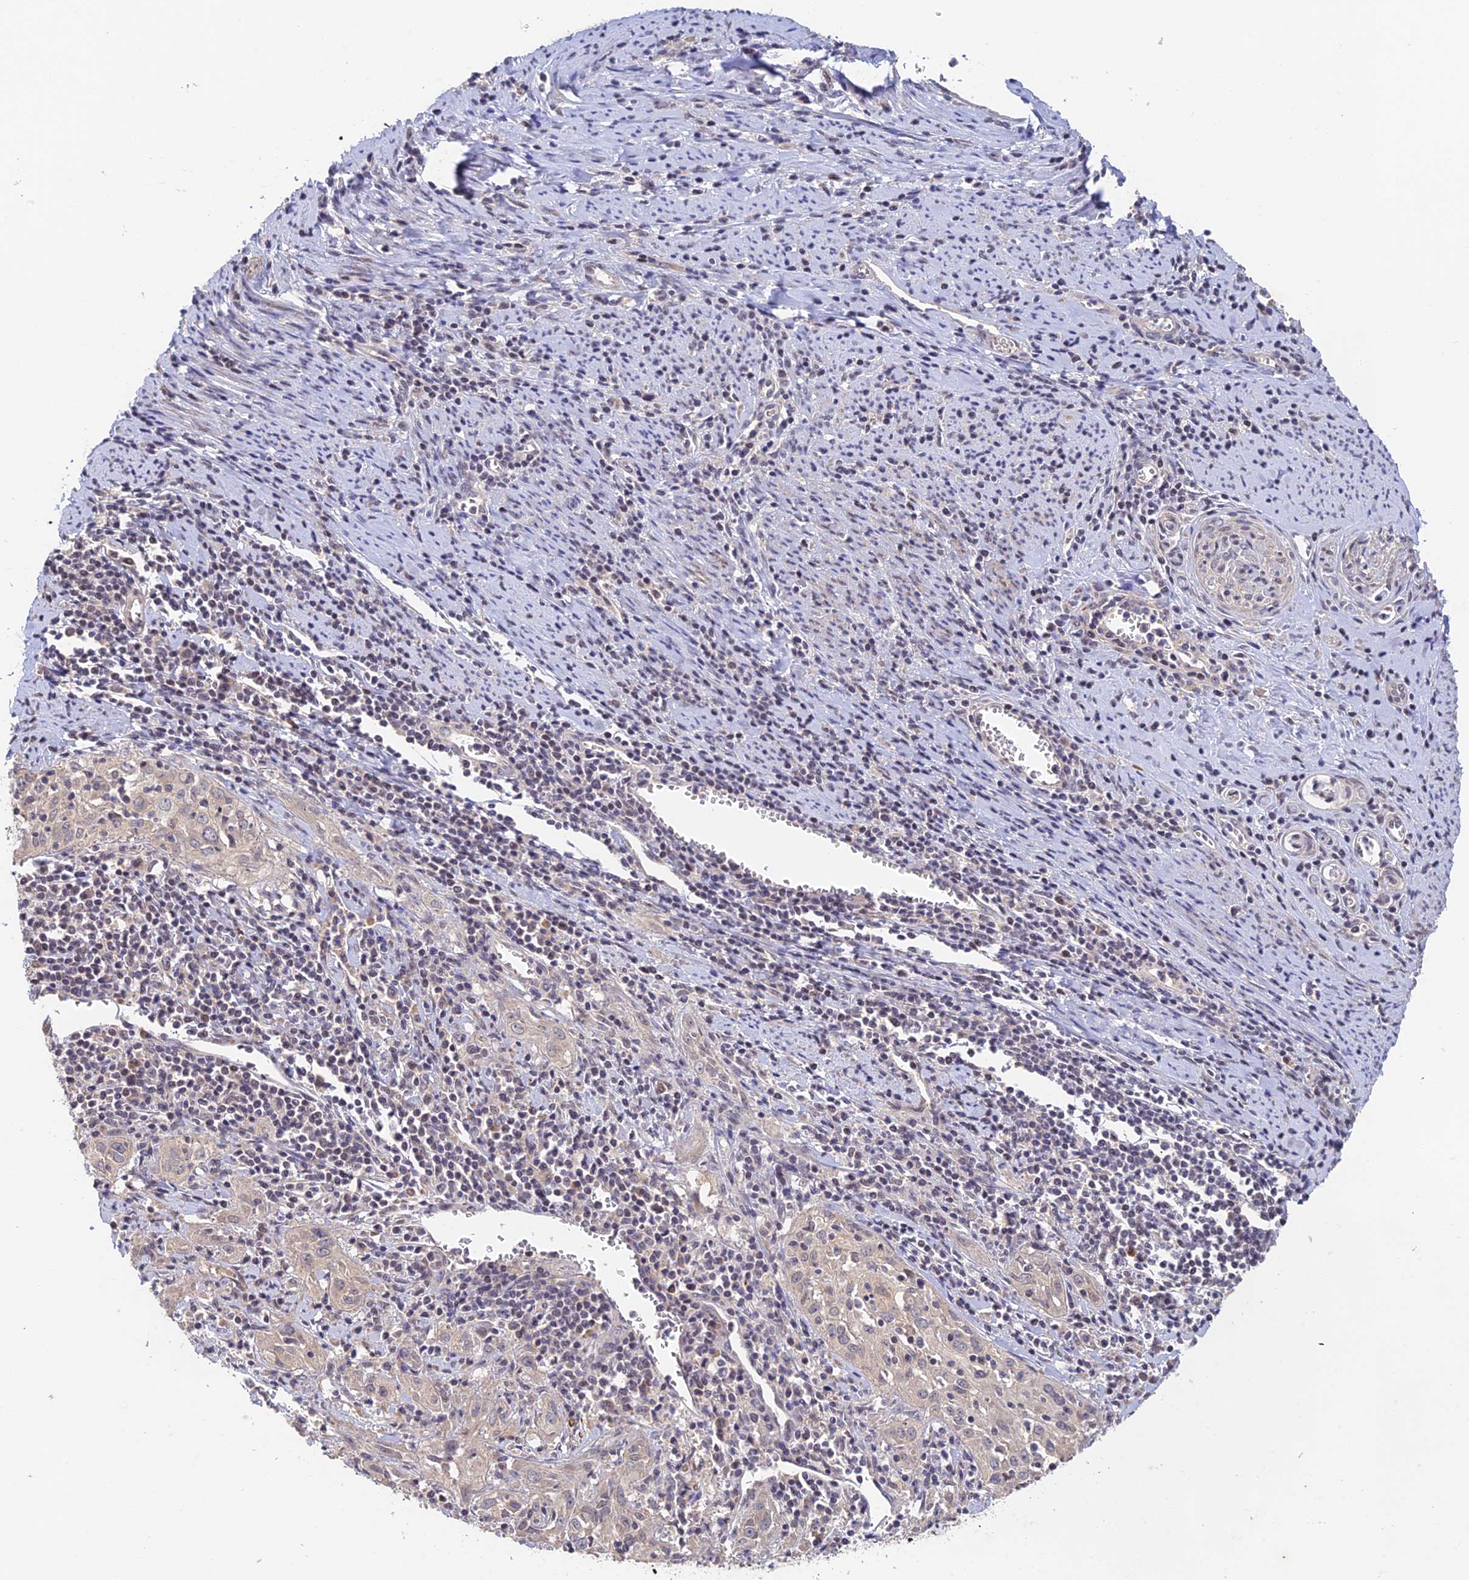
{"staining": {"intensity": "negative", "quantity": "none", "location": "none"}, "tissue": "cervical cancer", "cell_type": "Tumor cells", "image_type": "cancer", "snomed": [{"axis": "morphology", "description": "Squamous cell carcinoma, NOS"}, {"axis": "topography", "description": "Cervix"}], "caption": "The immunohistochemistry (IHC) micrograph has no significant staining in tumor cells of squamous cell carcinoma (cervical) tissue. (DAB (3,3'-diaminobenzidine) IHC visualized using brightfield microscopy, high magnification).", "gene": "CWH43", "patient": {"sex": "female", "age": 57}}